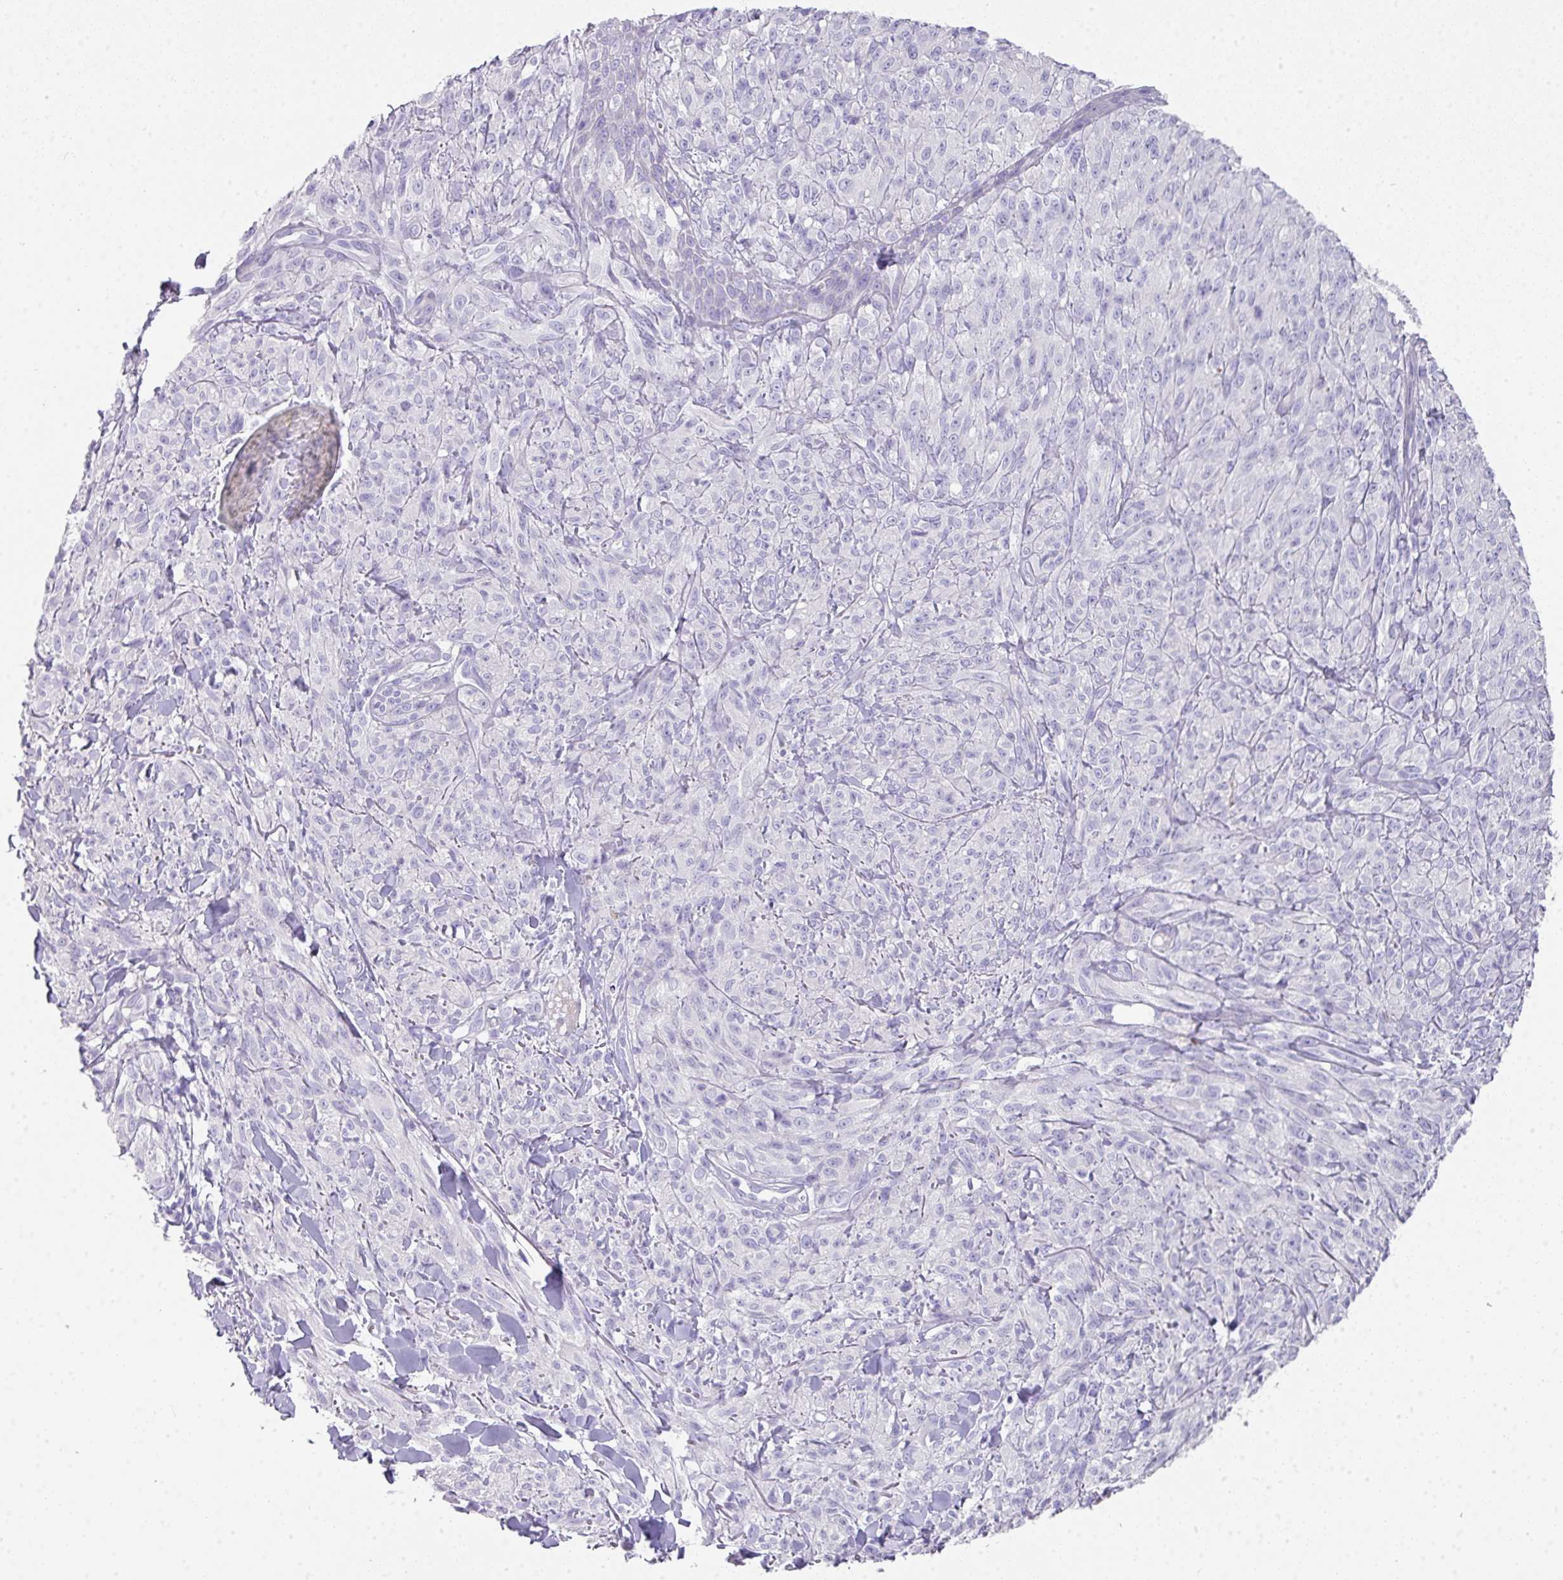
{"staining": {"intensity": "negative", "quantity": "none", "location": "none"}, "tissue": "melanoma", "cell_type": "Tumor cells", "image_type": "cancer", "snomed": [{"axis": "morphology", "description": "Malignant melanoma, NOS"}, {"axis": "topography", "description": "Skin of upper arm"}], "caption": "DAB immunohistochemical staining of human melanoma exhibits no significant positivity in tumor cells.", "gene": "GLI4", "patient": {"sex": "female", "age": 65}}